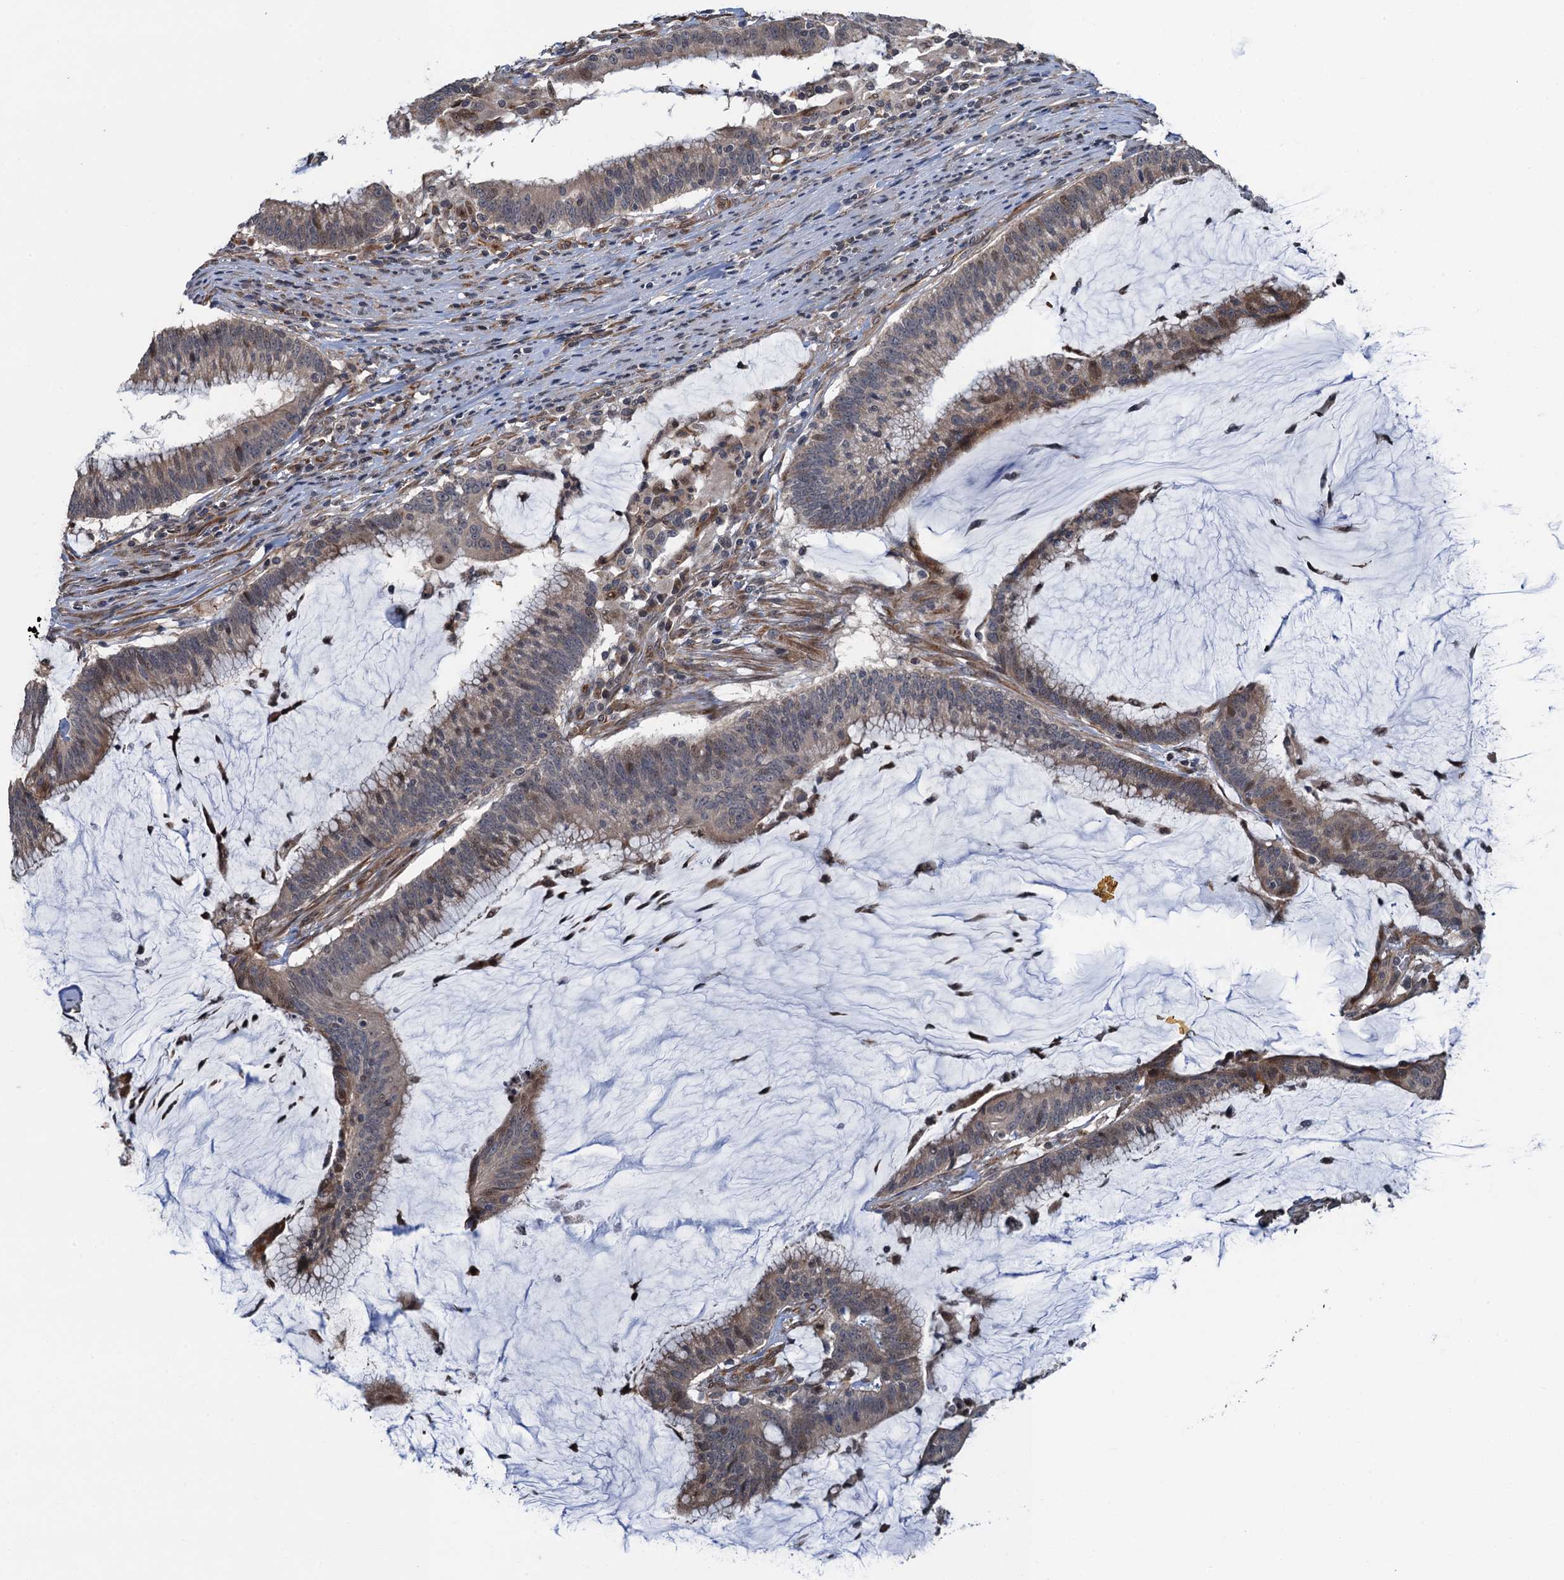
{"staining": {"intensity": "weak", "quantity": "<25%", "location": "cytoplasmic/membranous,nuclear"}, "tissue": "colorectal cancer", "cell_type": "Tumor cells", "image_type": "cancer", "snomed": [{"axis": "morphology", "description": "Adenocarcinoma, NOS"}, {"axis": "topography", "description": "Rectum"}], "caption": "High magnification brightfield microscopy of colorectal cancer stained with DAB (brown) and counterstained with hematoxylin (blue): tumor cells show no significant staining.", "gene": "WHAMM", "patient": {"sex": "female", "age": 77}}